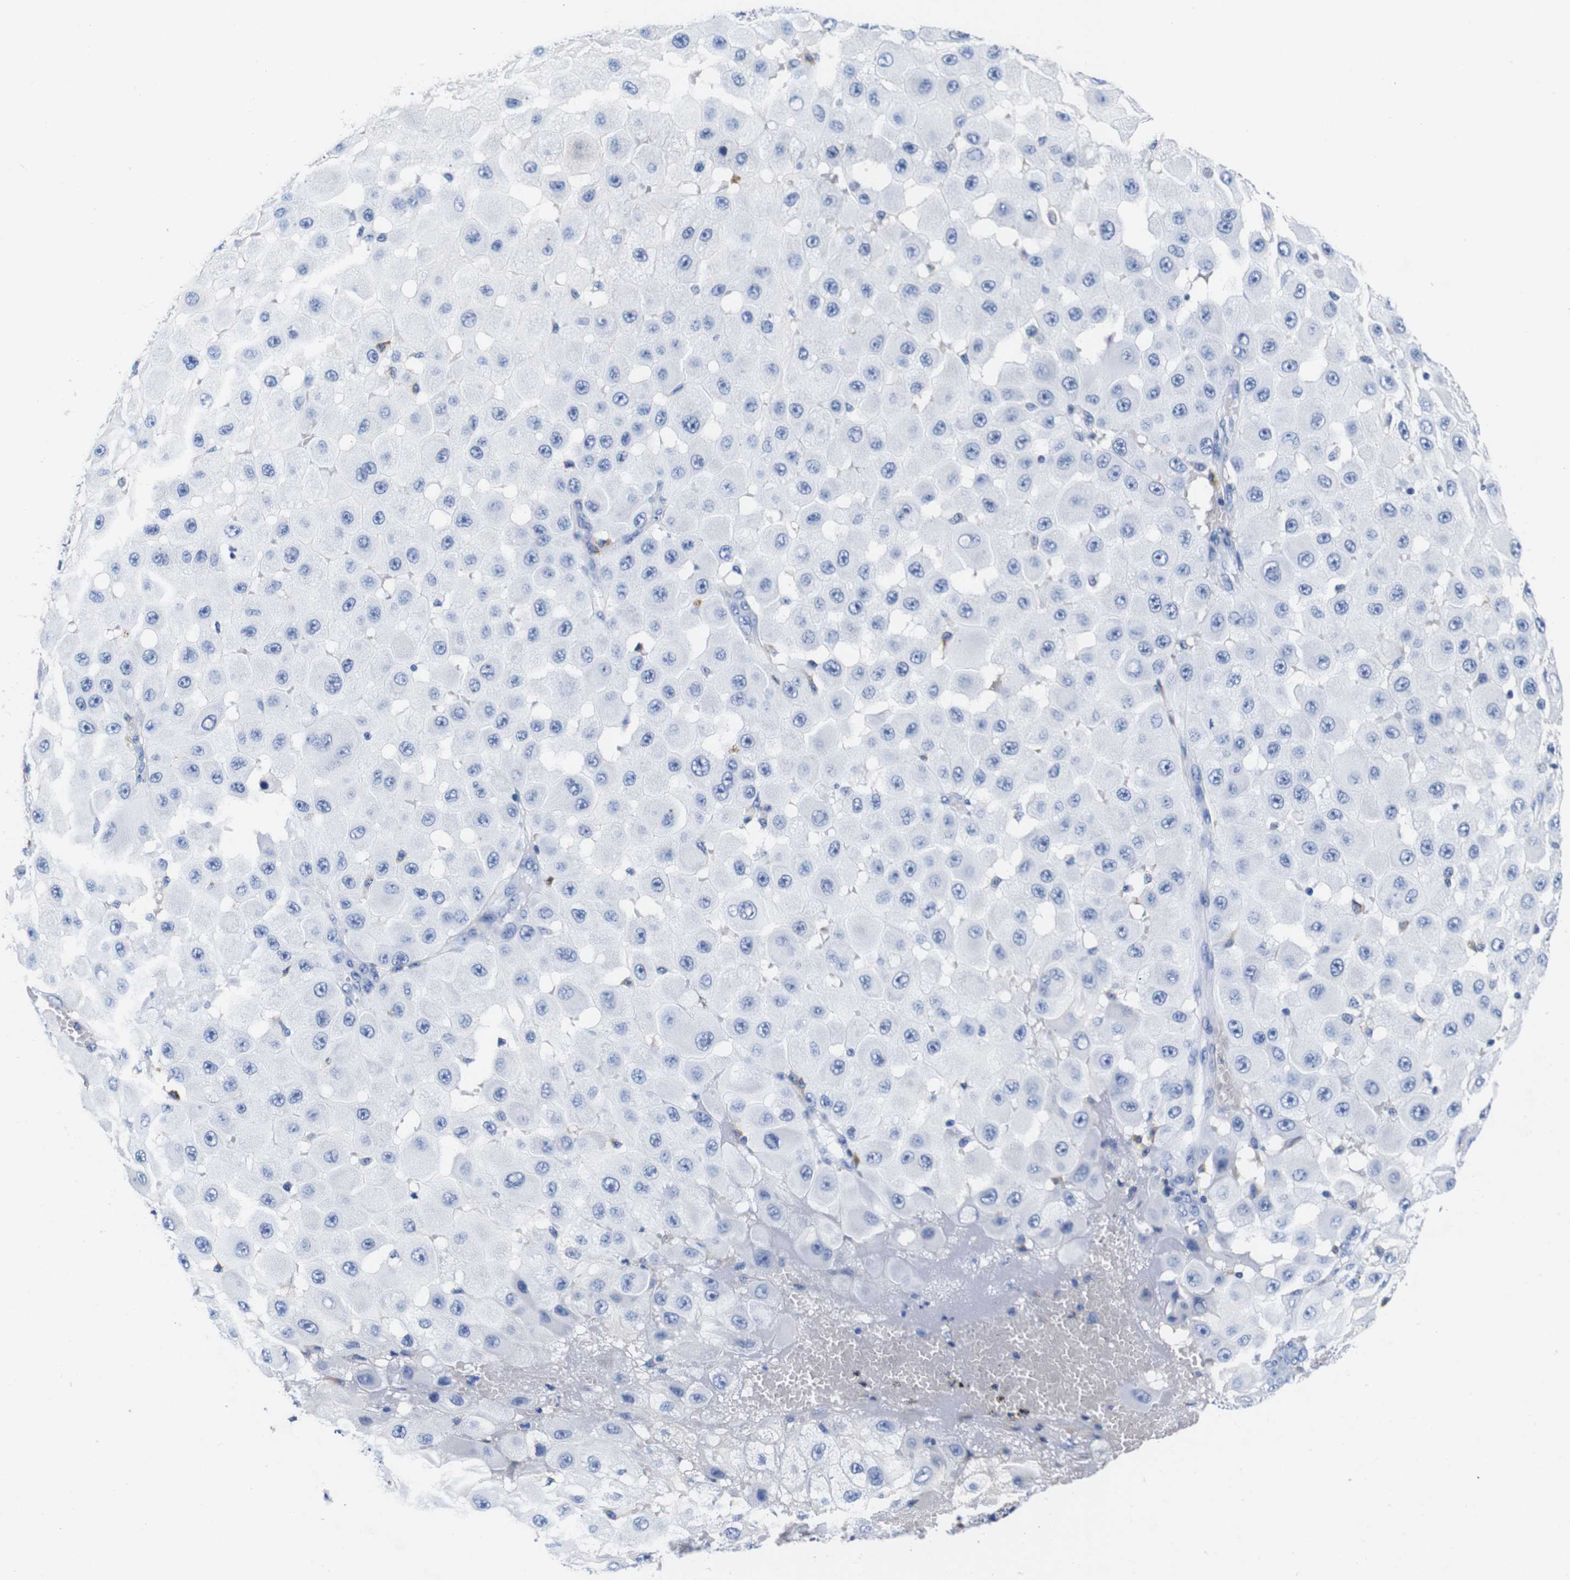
{"staining": {"intensity": "negative", "quantity": "none", "location": "none"}, "tissue": "melanoma", "cell_type": "Tumor cells", "image_type": "cancer", "snomed": [{"axis": "morphology", "description": "Malignant melanoma, NOS"}, {"axis": "topography", "description": "Skin"}], "caption": "This image is of malignant melanoma stained with immunohistochemistry to label a protein in brown with the nuclei are counter-stained blue. There is no positivity in tumor cells. The staining was performed using DAB to visualize the protein expression in brown, while the nuclei were stained in blue with hematoxylin (Magnification: 20x).", "gene": "HLA-DMB", "patient": {"sex": "female", "age": 81}}